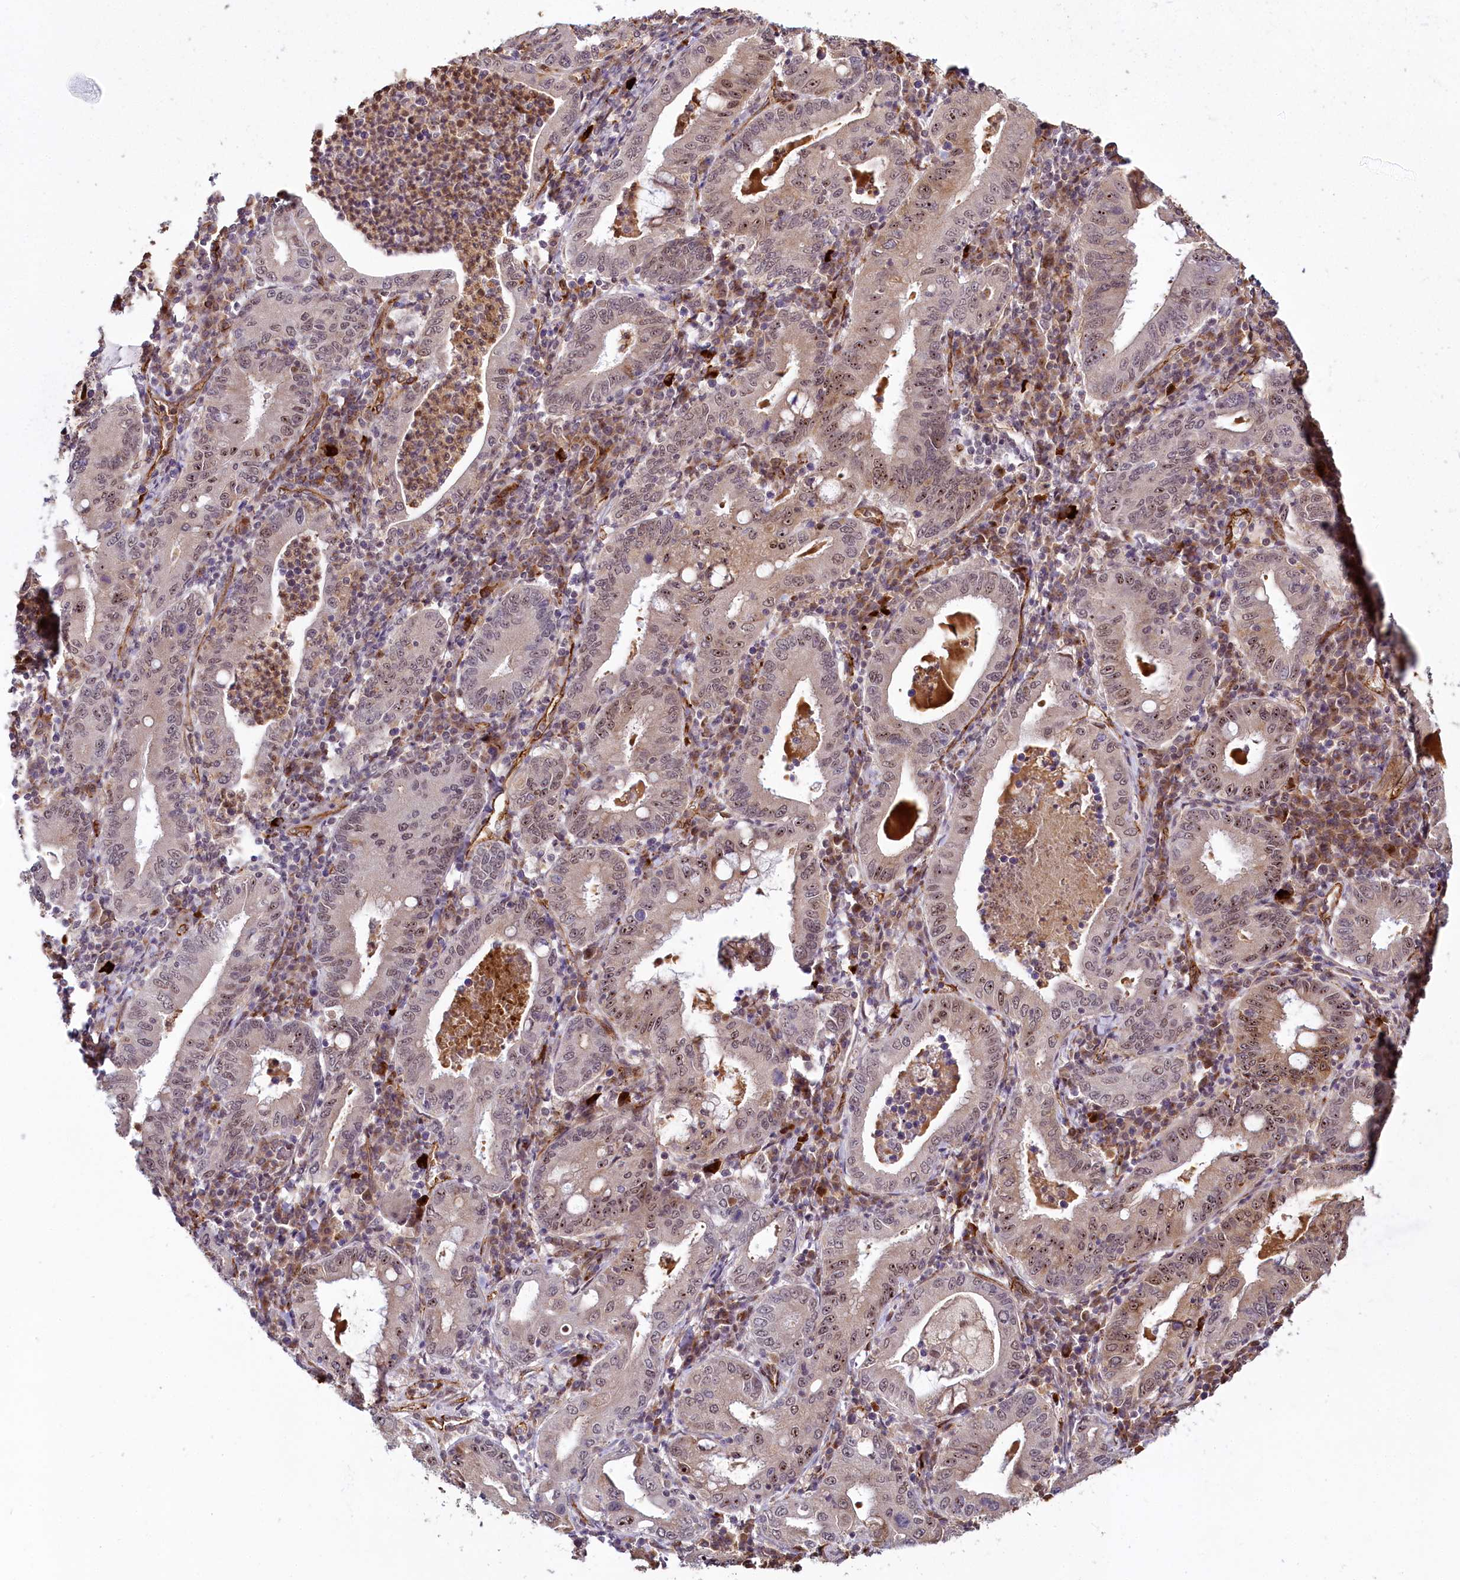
{"staining": {"intensity": "moderate", "quantity": "25%-75%", "location": "nuclear"}, "tissue": "stomach cancer", "cell_type": "Tumor cells", "image_type": "cancer", "snomed": [{"axis": "morphology", "description": "Normal tissue, NOS"}, {"axis": "morphology", "description": "Adenocarcinoma, NOS"}, {"axis": "topography", "description": "Esophagus"}, {"axis": "topography", "description": "Stomach, upper"}, {"axis": "topography", "description": "Peripheral nerve tissue"}], "caption": "Immunohistochemistry of stomach cancer (adenocarcinoma) reveals medium levels of moderate nuclear expression in about 25%-75% of tumor cells.", "gene": "ALKBH8", "patient": {"sex": "male", "age": 62}}